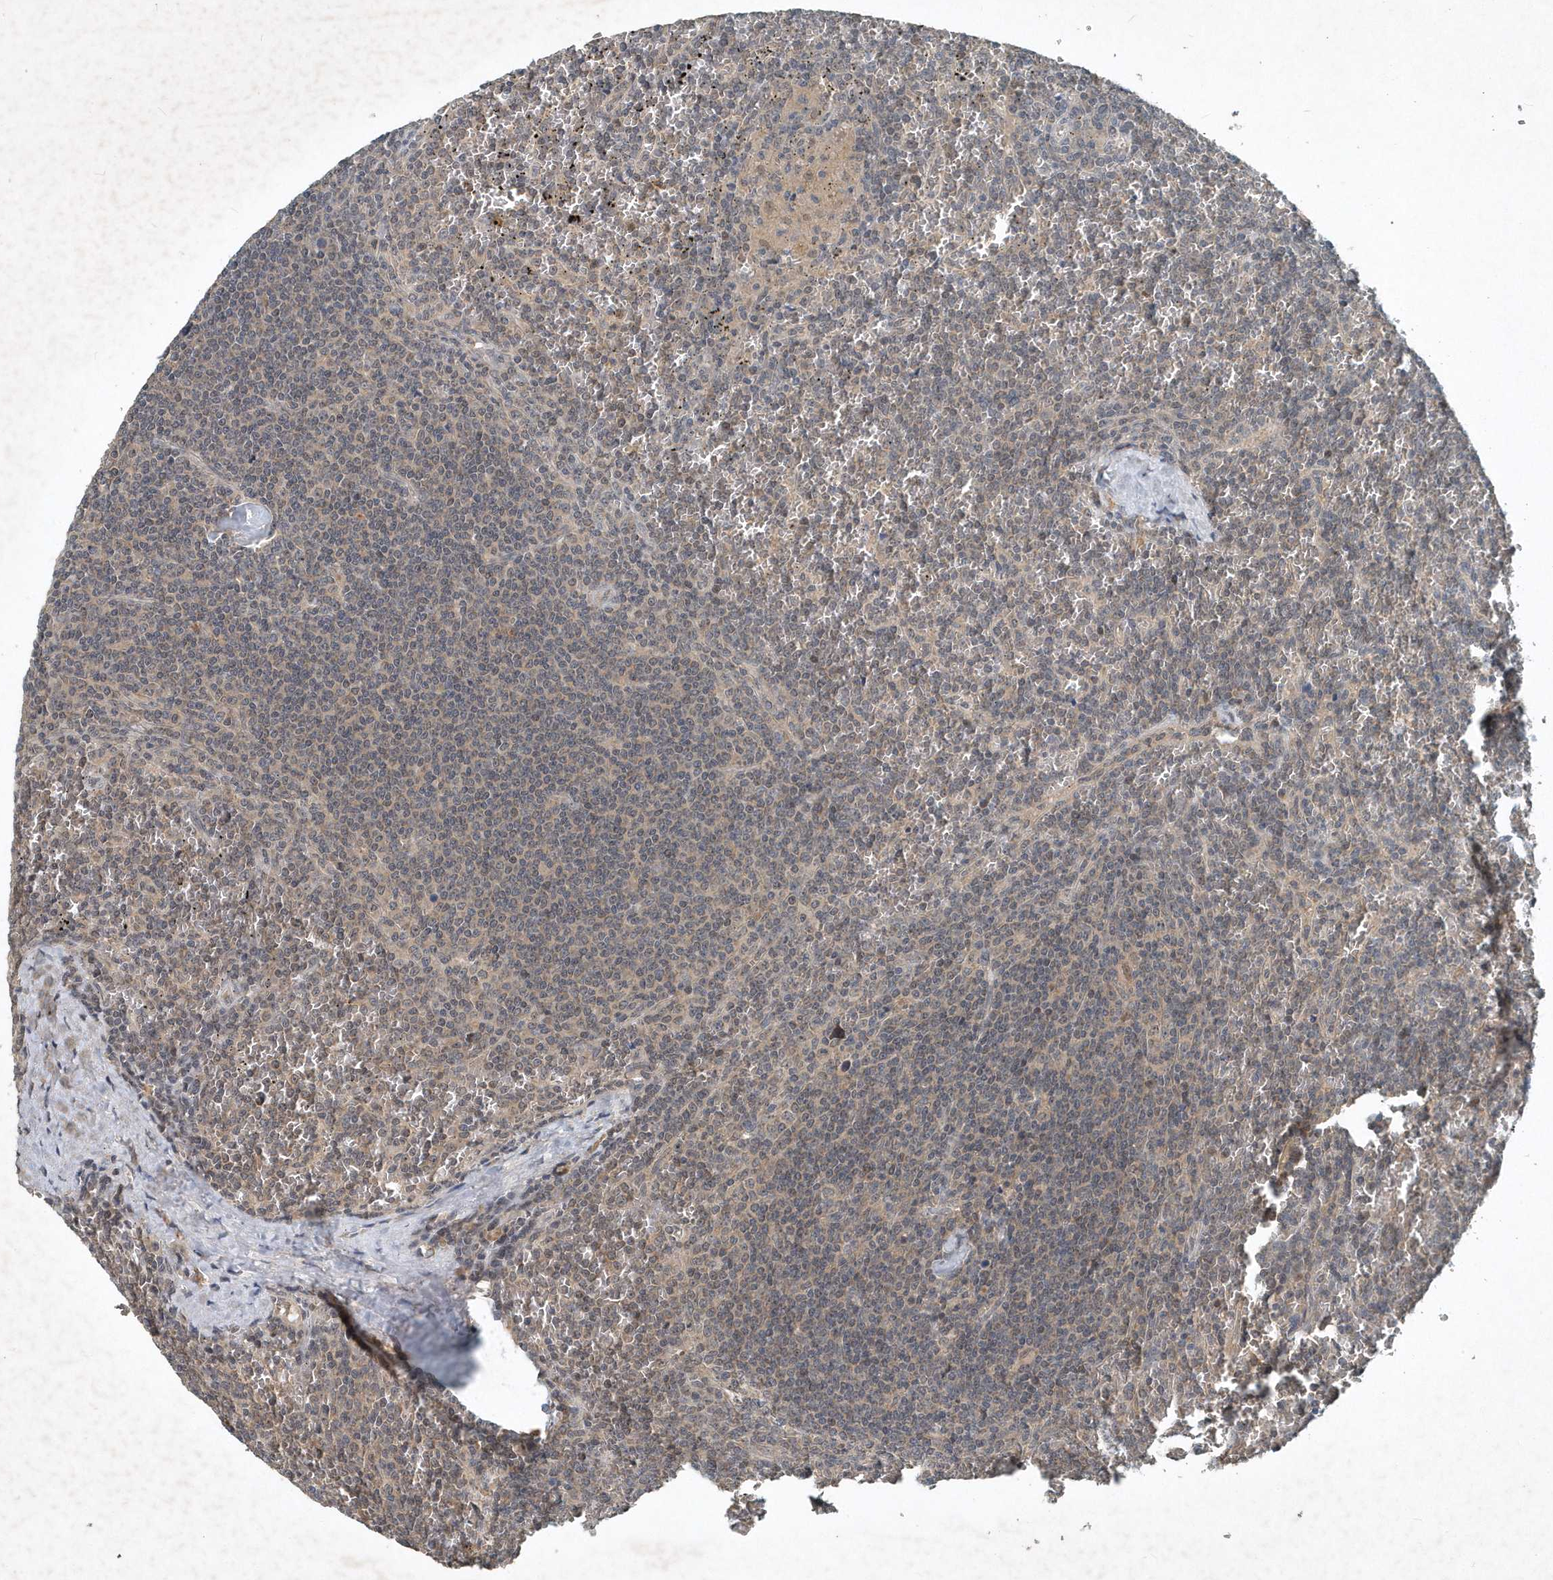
{"staining": {"intensity": "negative", "quantity": "none", "location": "none"}, "tissue": "lymphoma", "cell_type": "Tumor cells", "image_type": "cancer", "snomed": [{"axis": "morphology", "description": "Malignant lymphoma, non-Hodgkin's type, Low grade"}, {"axis": "topography", "description": "Spleen"}], "caption": "A histopathology image of low-grade malignant lymphoma, non-Hodgkin's type stained for a protein shows no brown staining in tumor cells. (DAB (3,3'-diaminobenzidine) immunohistochemistry (IHC), high magnification).", "gene": "SCFD2", "patient": {"sex": "female", "age": 19}}